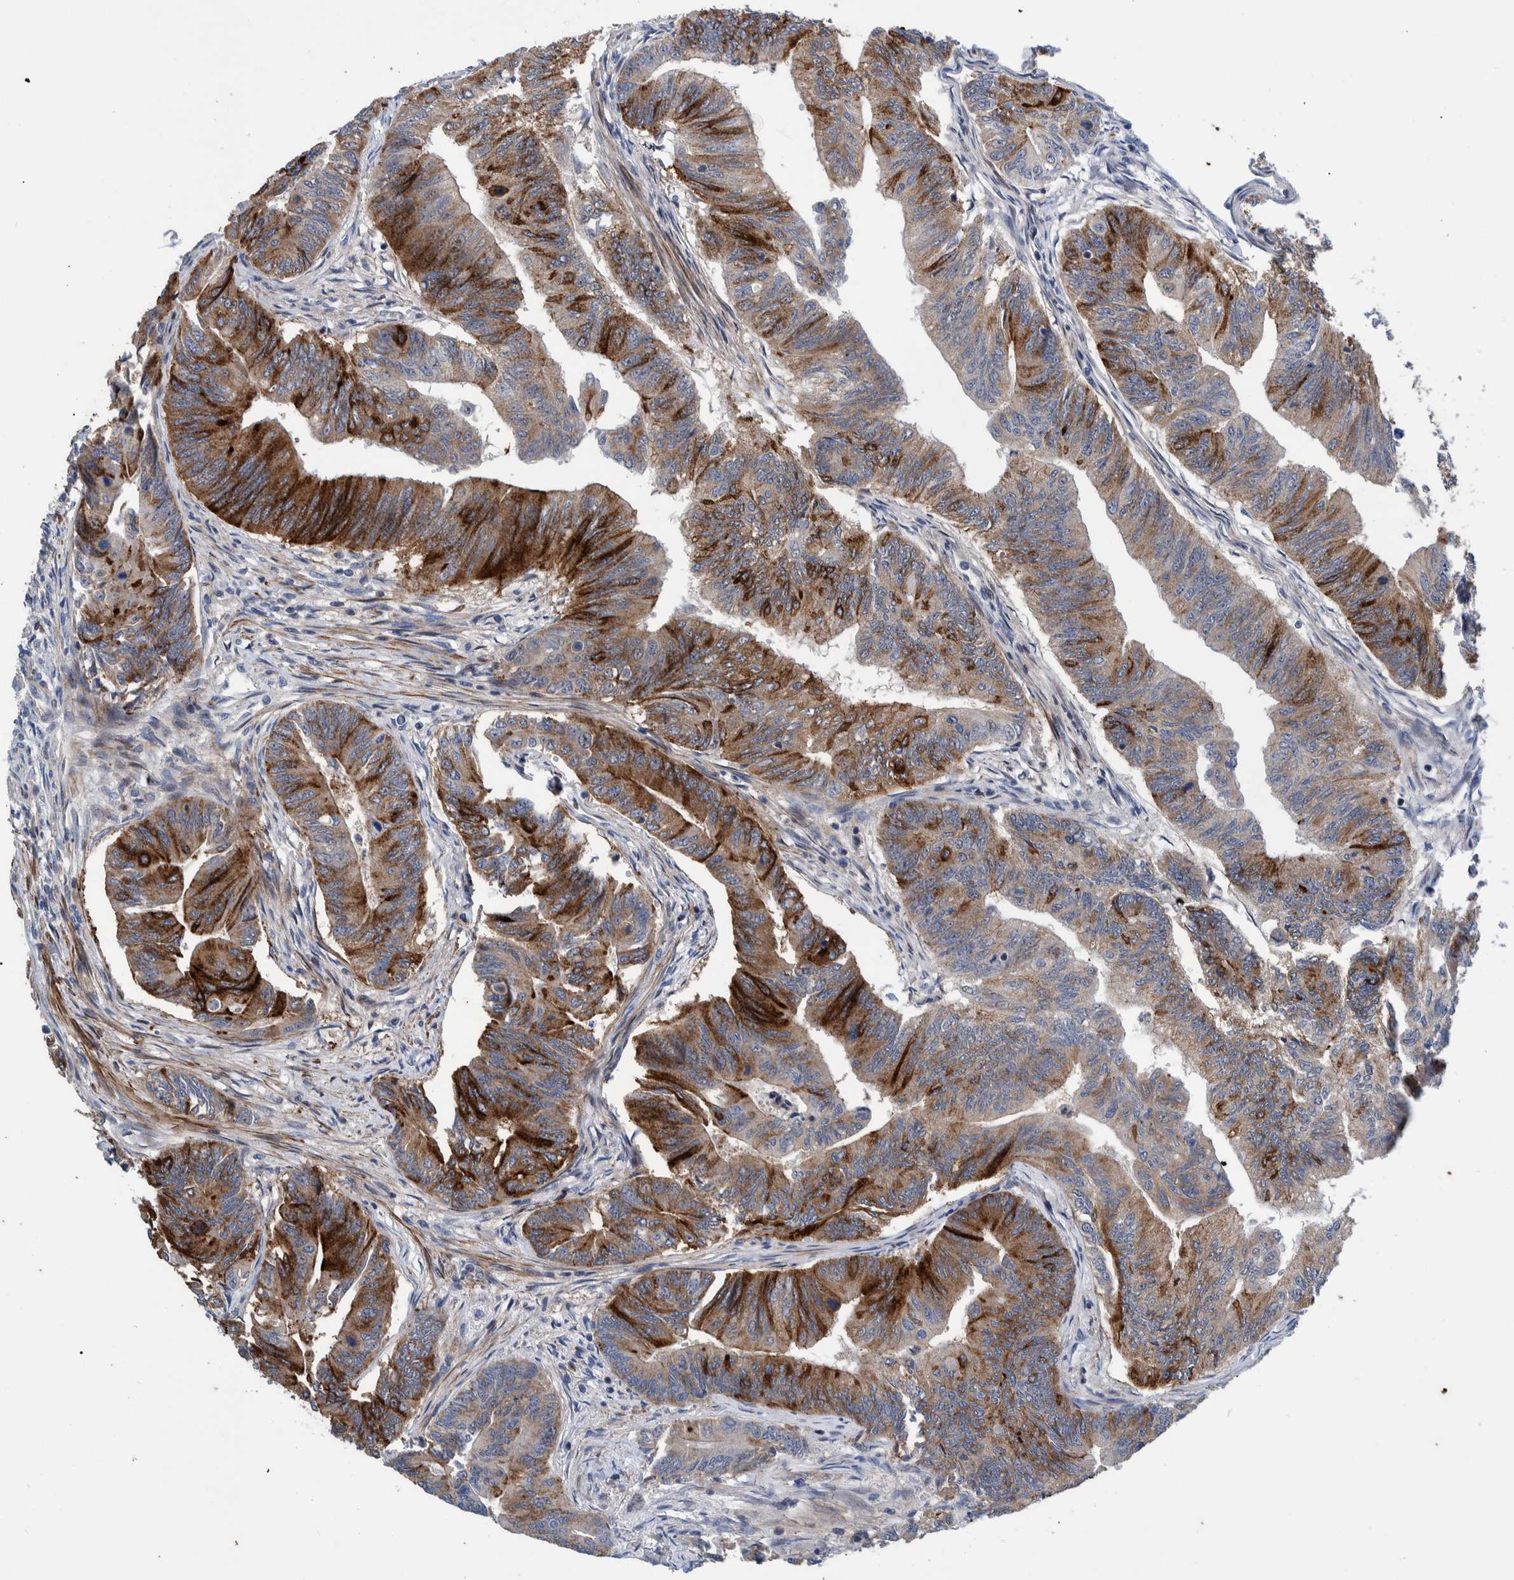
{"staining": {"intensity": "strong", "quantity": "25%-75%", "location": "cytoplasmic/membranous"}, "tissue": "colorectal cancer", "cell_type": "Tumor cells", "image_type": "cancer", "snomed": [{"axis": "morphology", "description": "Adenoma, NOS"}, {"axis": "morphology", "description": "Adenocarcinoma, NOS"}, {"axis": "topography", "description": "Colon"}], "caption": "The immunohistochemical stain labels strong cytoplasmic/membranous positivity in tumor cells of adenoma (colorectal) tissue. (Stains: DAB (3,3'-diaminobenzidine) in brown, nuclei in blue, Microscopy: brightfield microscopy at high magnification).", "gene": "MKS1", "patient": {"sex": "male", "age": 79}}